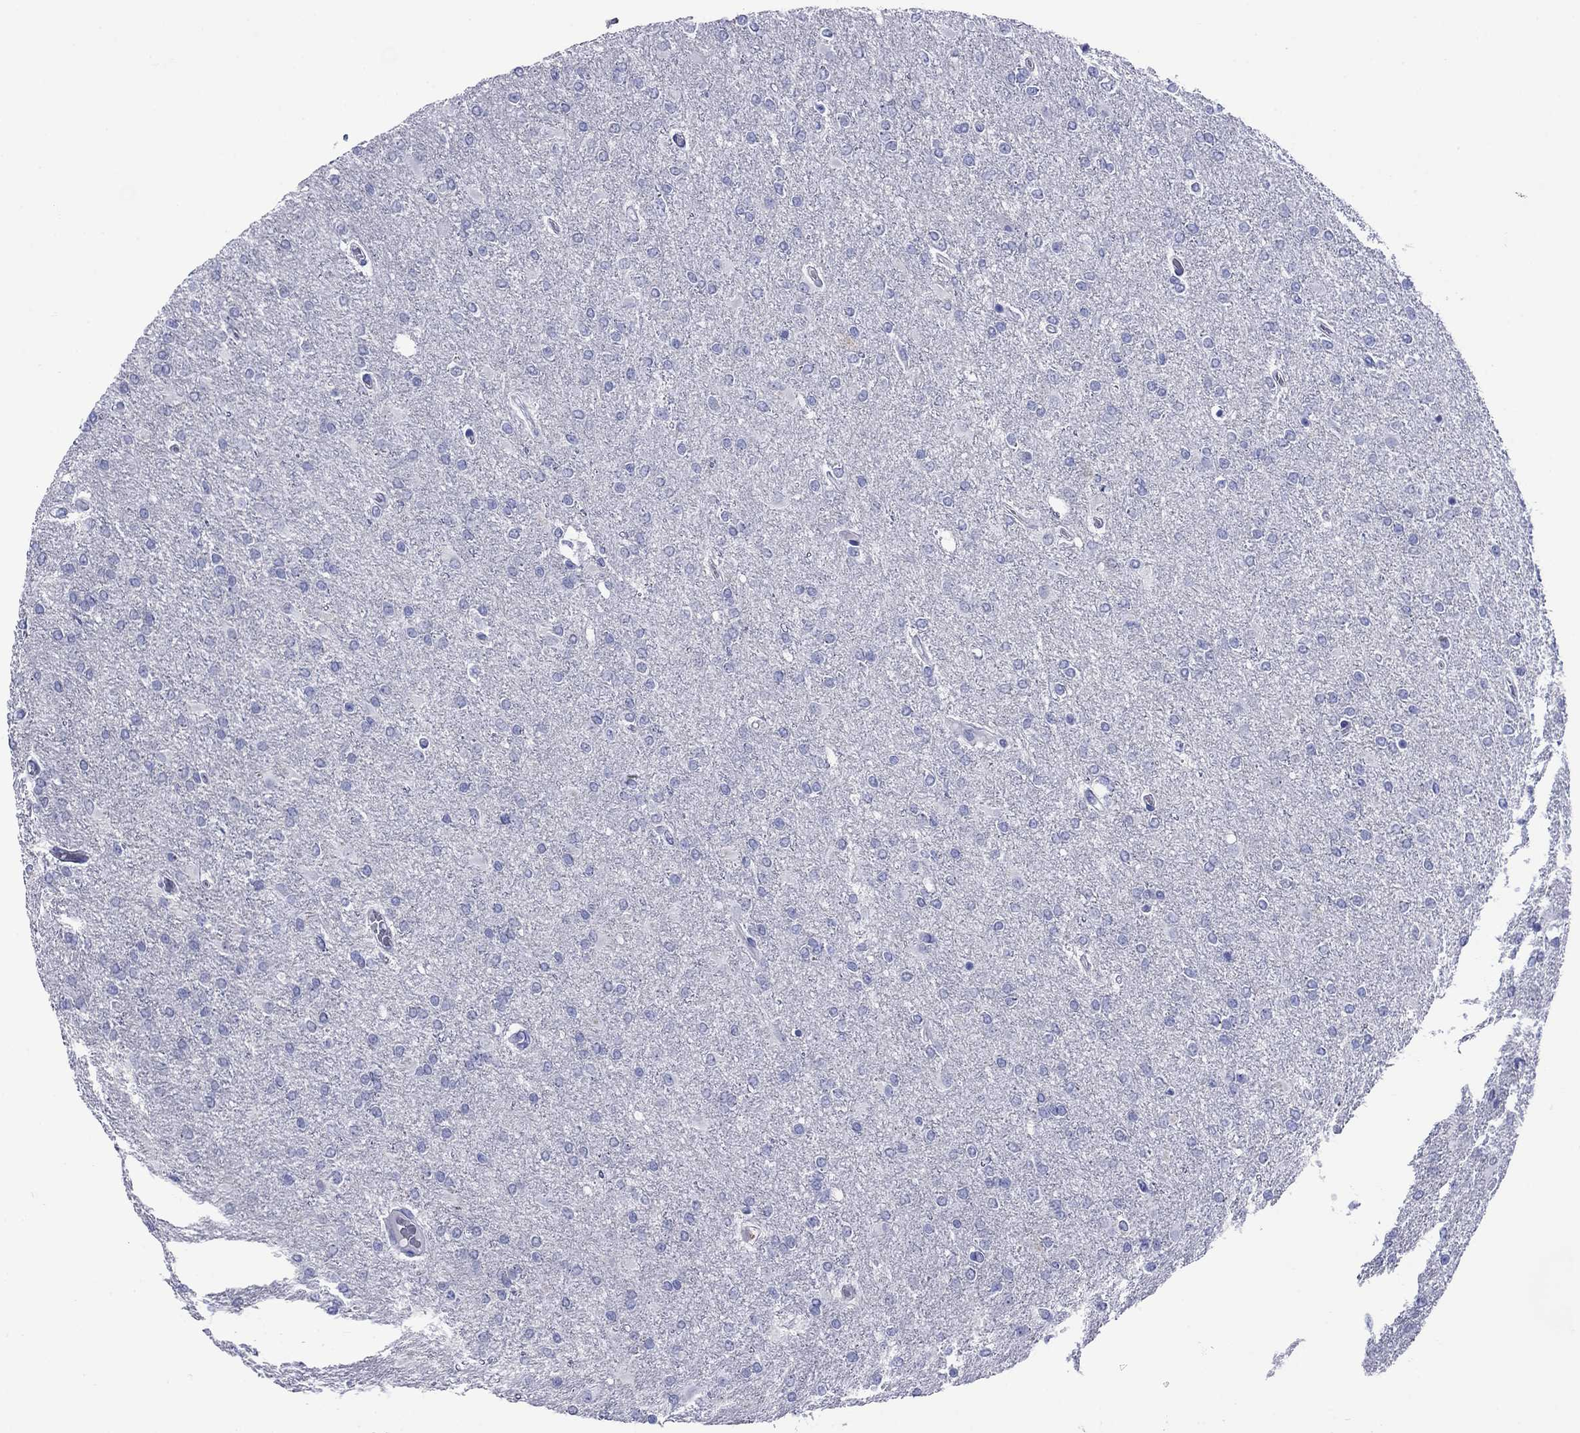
{"staining": {"intensity": "negative", "quantity": "none", "location": "none"}, "tissue": "glioma", "cell_type": "Tumor cells", "image_type": "cancer", "snomed": [{"axis": "morphology", "description": "Glioma, malignant, High grade"}, {"axis": "topography", "description": "Cerebral cortex"}], "caption": "This micrograph is of malignant glioma (high-grade) stained with immunohistochemistry (IHC) to label a protein in brown with the nuclei are counter-stained blue. There is no positivity in tumor cells. Nuclei are stained in blue.", "gene": "ROM1", "patient": {"sex": "male", "age": 70}}